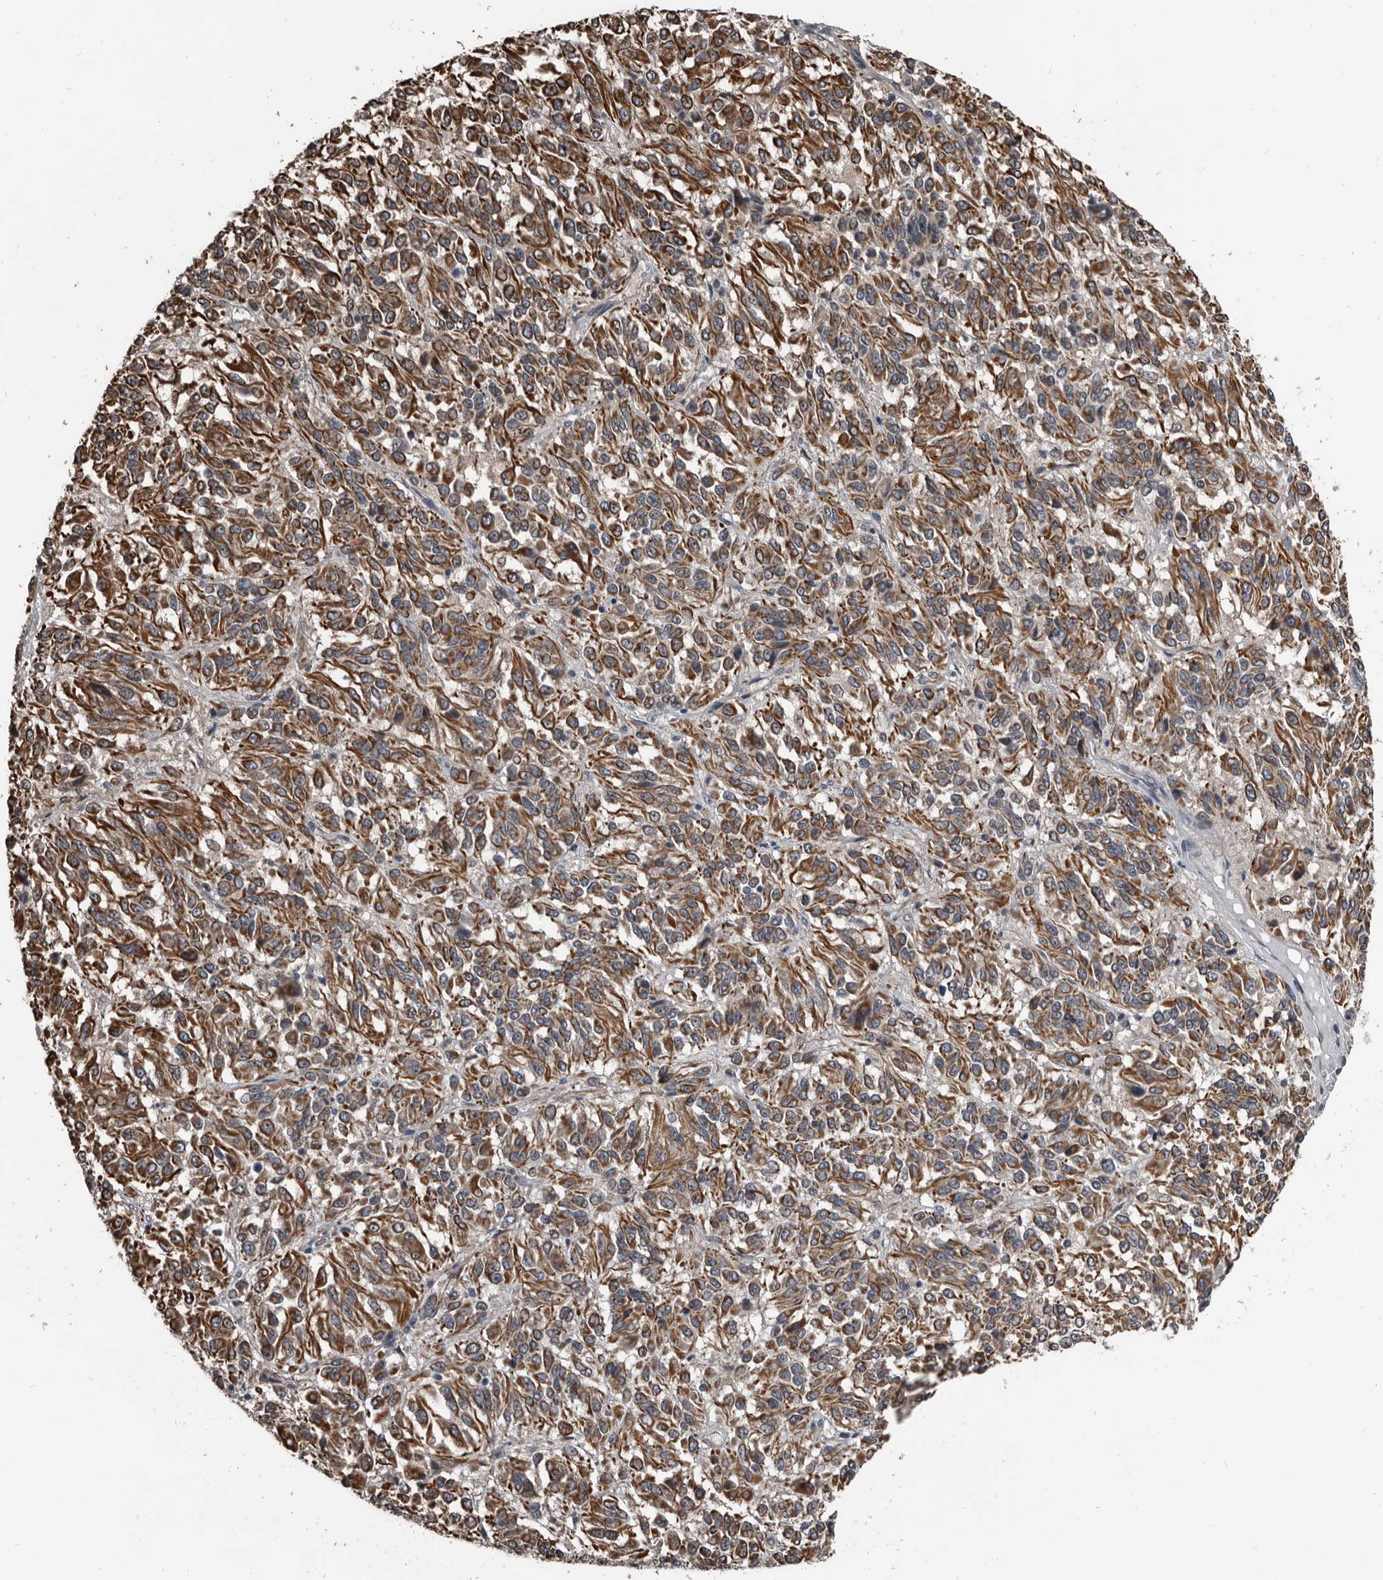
{"staining": {"intensity": "moderate", "quantity": ">75%", "location": "cytoplasmic/membranous"}, "tissue": "melanoma", "cell_type": "Tumor cells", "image_type": "cancer", "snomed": [{"axis": "morphology", "description": "Malignant melanoma, Metastatic site"}, {"axis": "topography", "description": "Lung"}], "caption": "Approximately >75% of tumor cells in malignant melanoma (metastatic site) demonstrate moderate cytoplasmic/membranous protein expression as visualized by brown immunohistochemical staining.", "gene": "DHPS", "patient": {"sex": "male", "age": 64}}